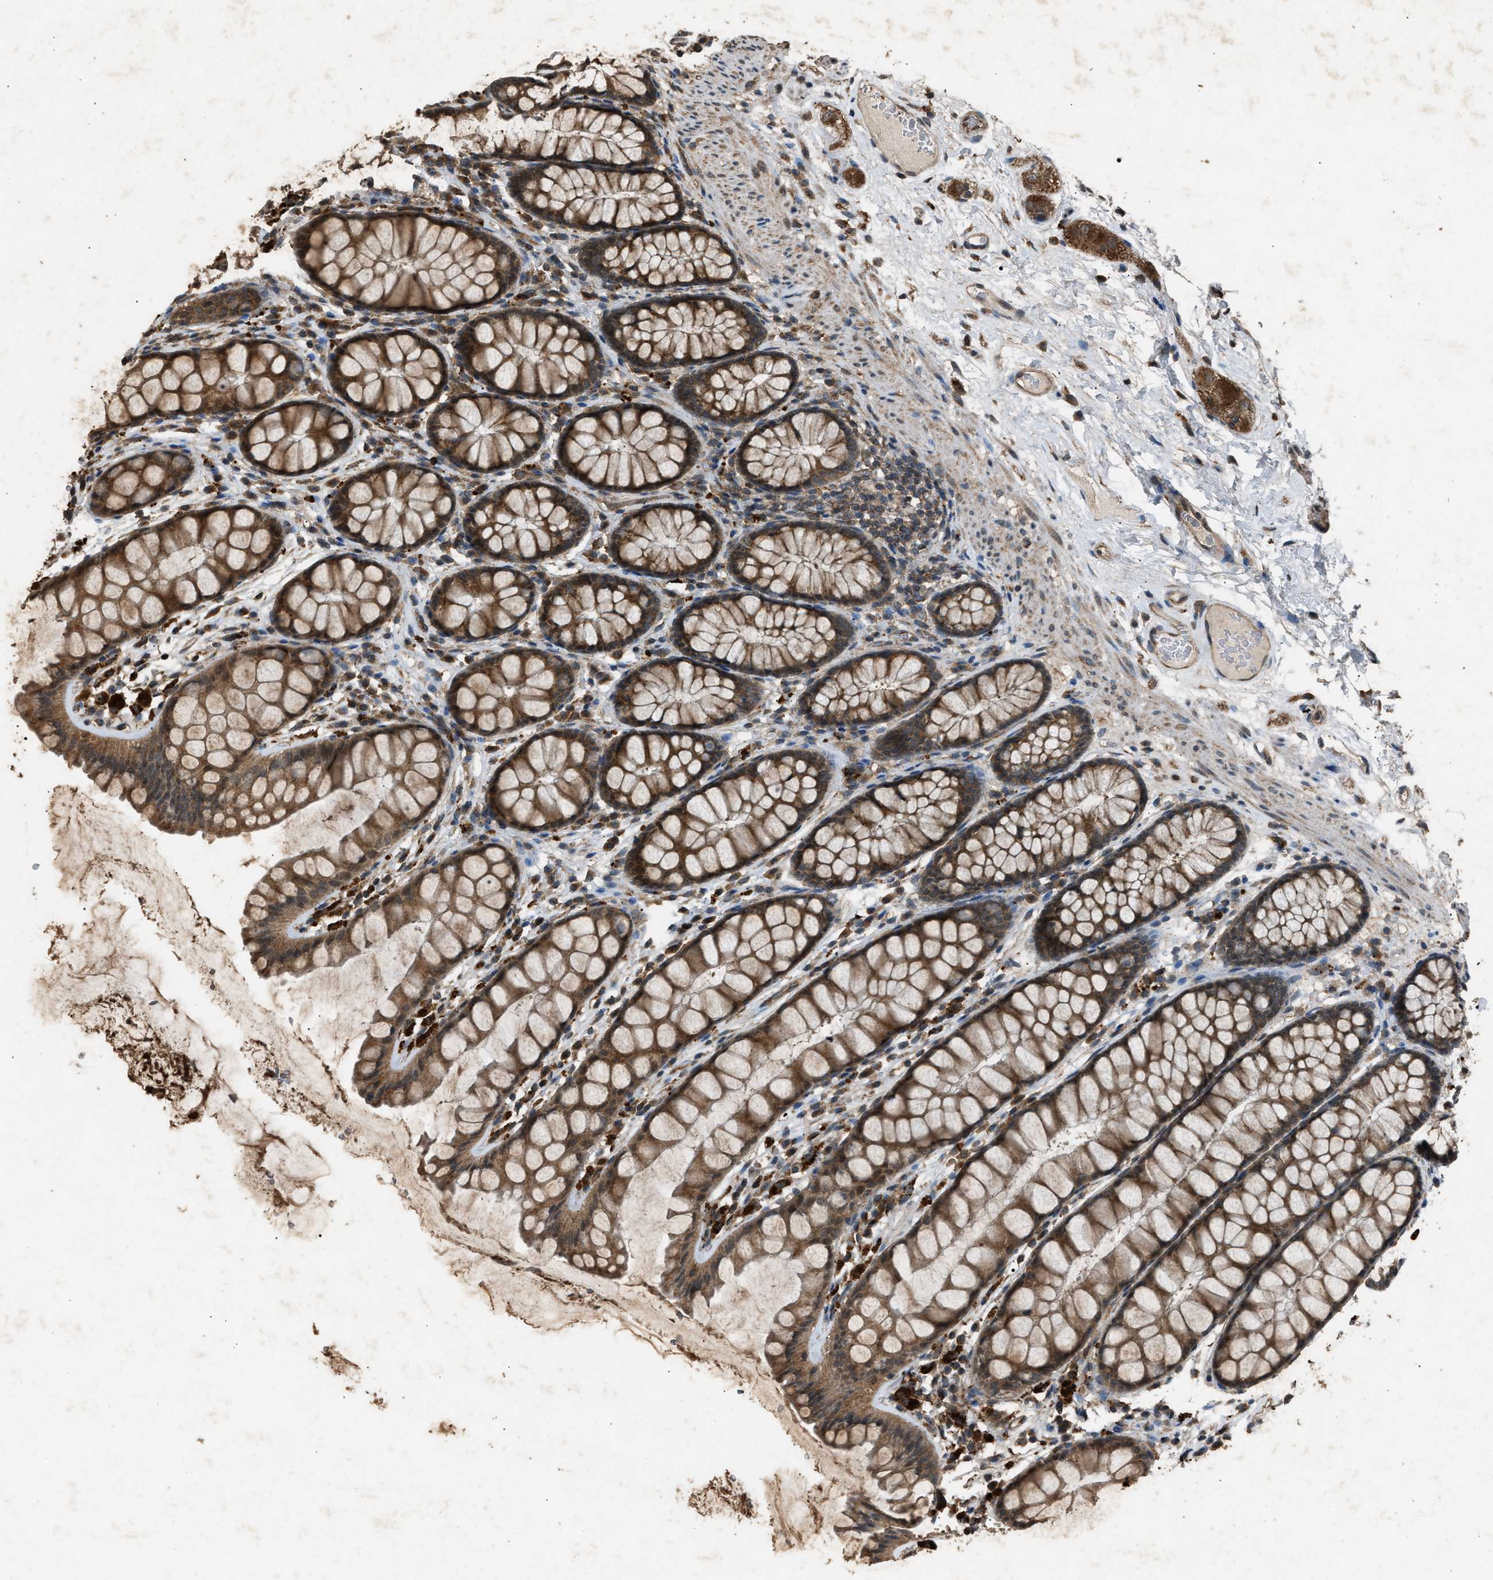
{"staining": {"intensity": "moderate", "quantity": ">75%", "location": "cytoplasmic/membranous"}, "tissue": "colon", "cell_type": "Endothelial cells", "image_type": "normal", "snomed": [{"axis": "morphology", "description": "Normal tissue, NOS"}, {"axis": "topography", "description": "Colon"}], "caption": "Protein positivity by immunohistochemistry exhibits moderate cytoplasmic/membranous staining in approximately >75% of endothelial cells in unremarkable colon.", "gene": "PSMD1", "patient": {"sex": "female", "age": 55}}